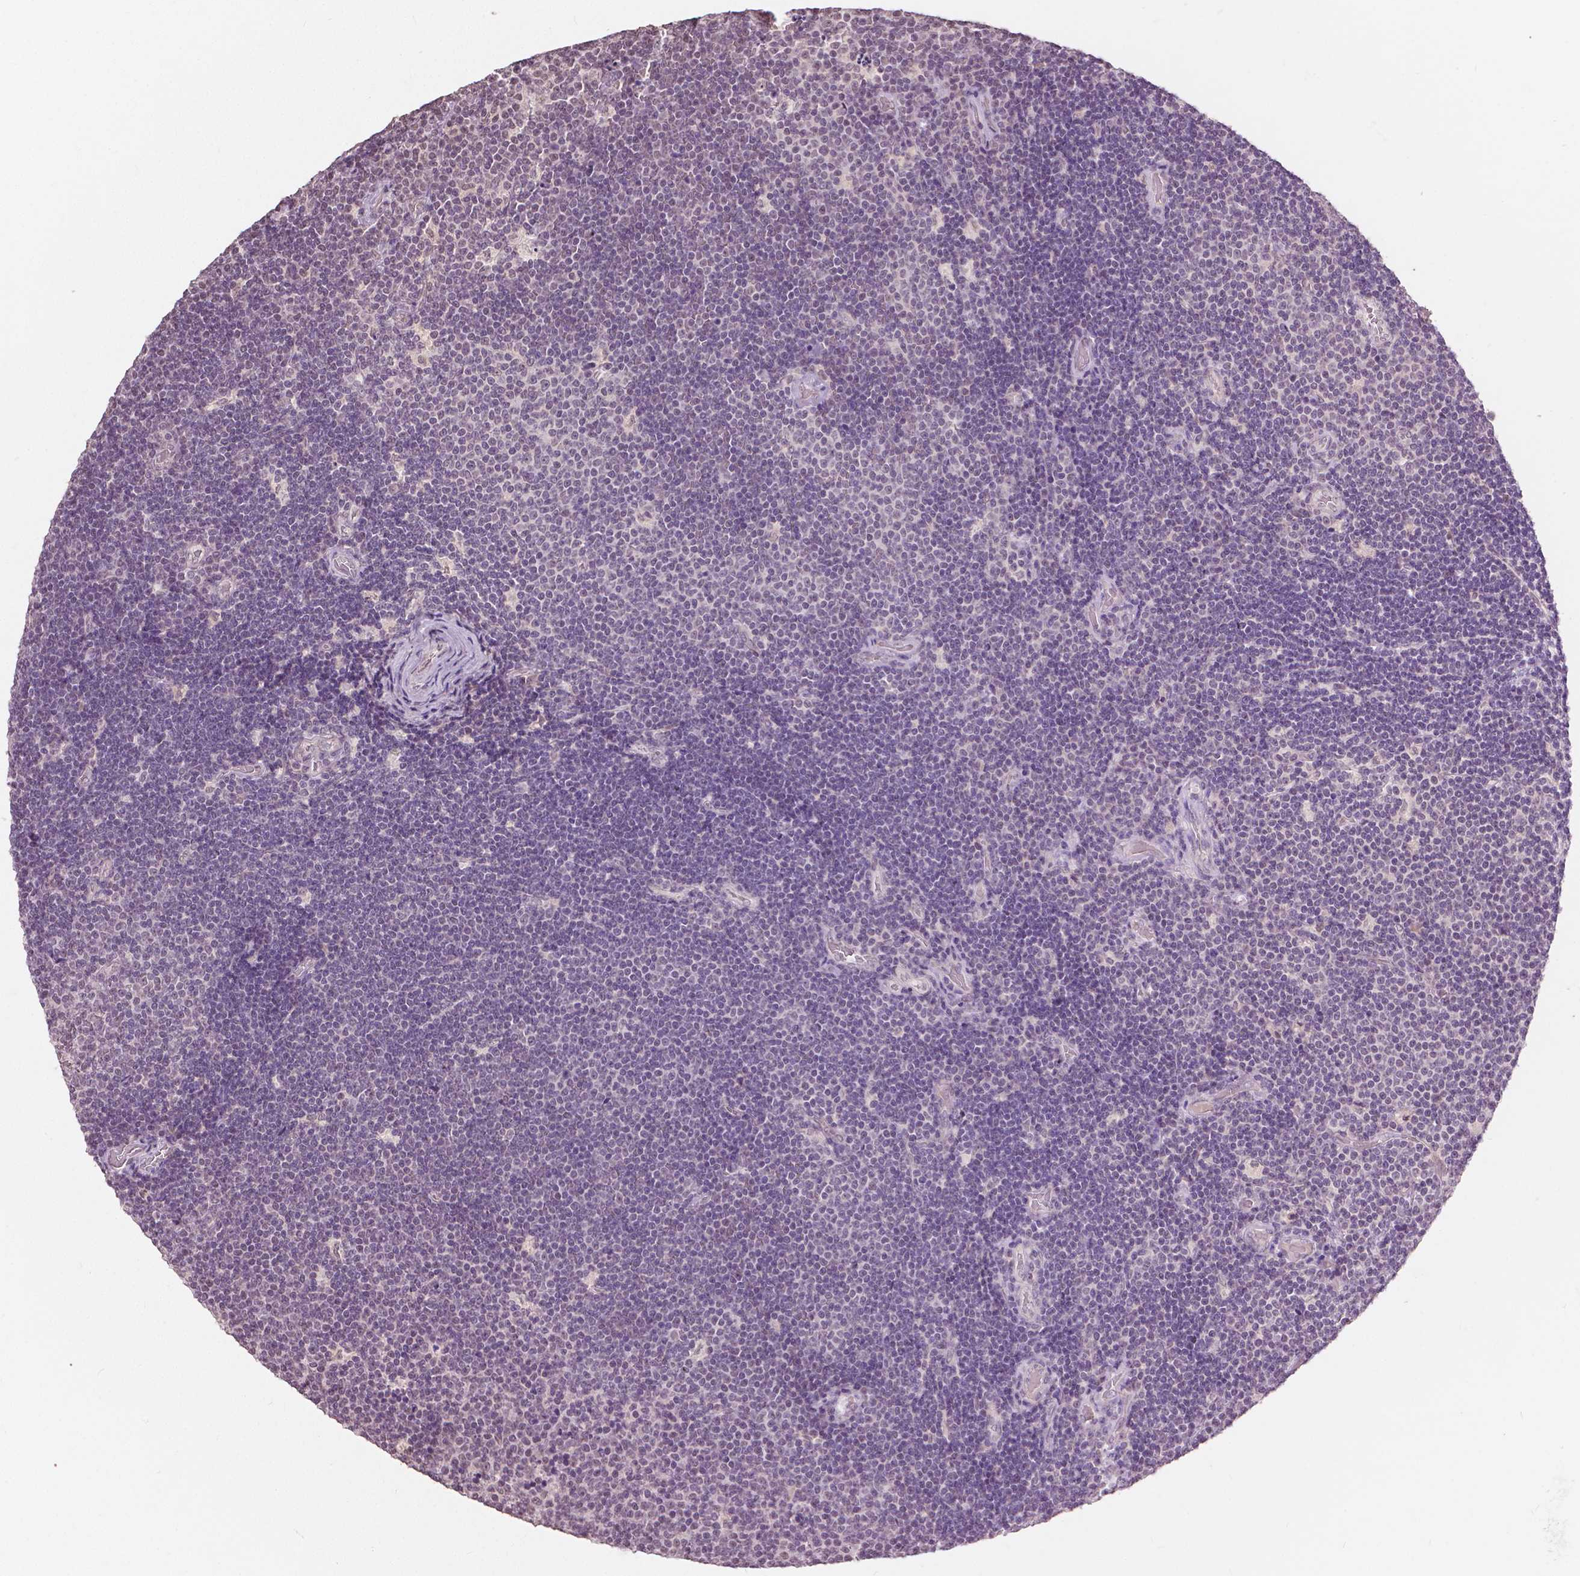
{"staining": {"intensity": "negative", "quantity": "none", "location": "none"}, "tissue": "lymphoma", "cell_type": "Tumor cells", "image_type": "cancer", "snomed": [{"axis": "morphology", "description": "Malignant lymphoma, non-Hodgkin's type, Low grade"}, {"axis": "topography", "description": "Brain"}], "caption": "Immunohistochemical staining of human low-grade malignant lymphoma, non-Hodgkin's type displays no significant staining in tumor cells. (DAB immunohistochemistry visualized using brightfield microscopy, high magnification).", "gene": "HOXA10", "patient": {"sex": "female", "age": 66}}